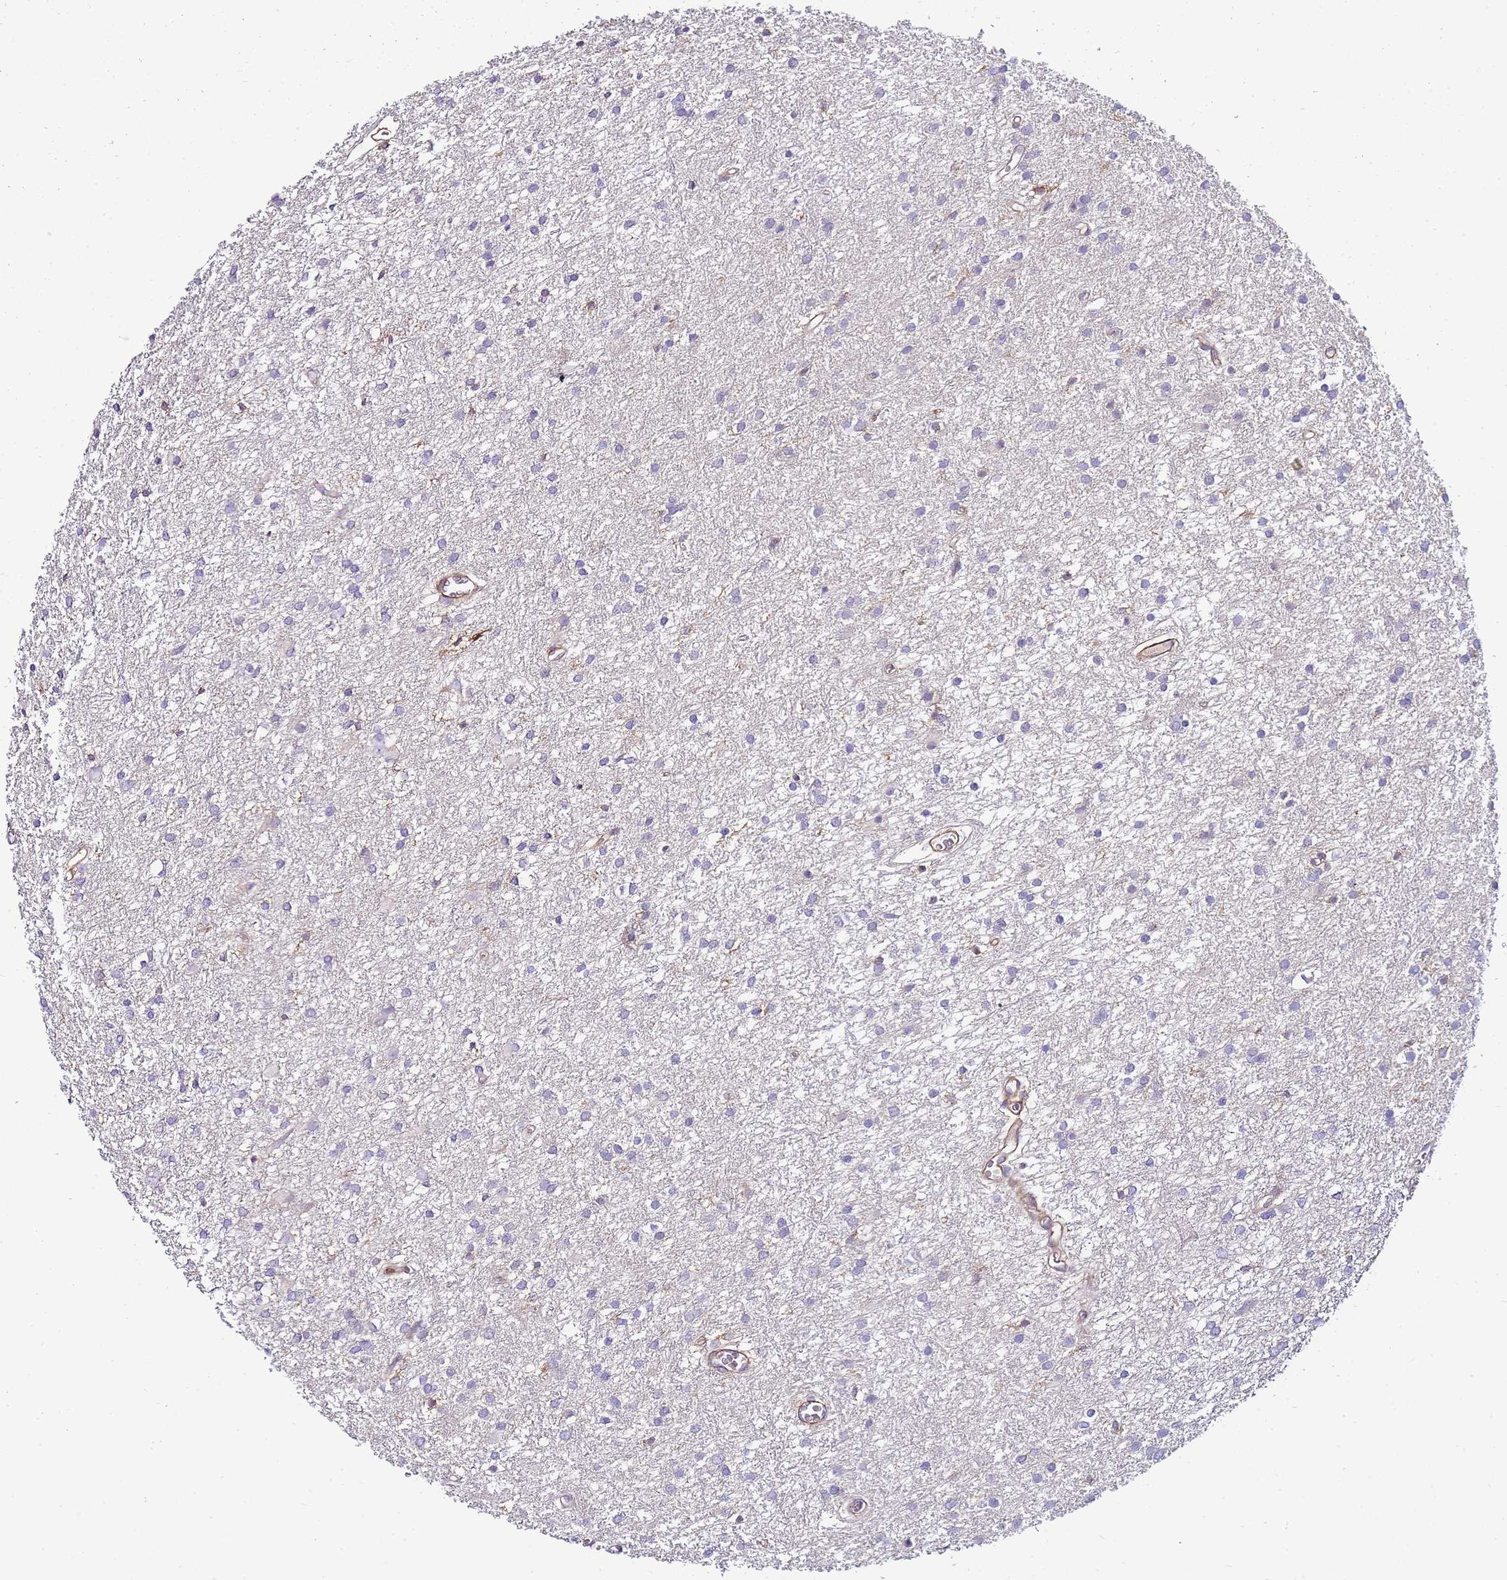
{"staining": {"intensity": "negative", "quantity": "none", "location": "none"}, "tissue": "glioma", "cell_type": "Tumor cells", "image_type": "cancer", "snomed": [{"axis": "morphology", "description": "Glioma, malignant, High grade"}, {"axis": "topography", "description": "Brain"}], "caption": "IHC image of malignant high-grade glioma stained for a protein (brown), which demonstrates no expression in tumor cells.", "gene": "FBN3", "patient": {"sex": "female", "age": 50}}